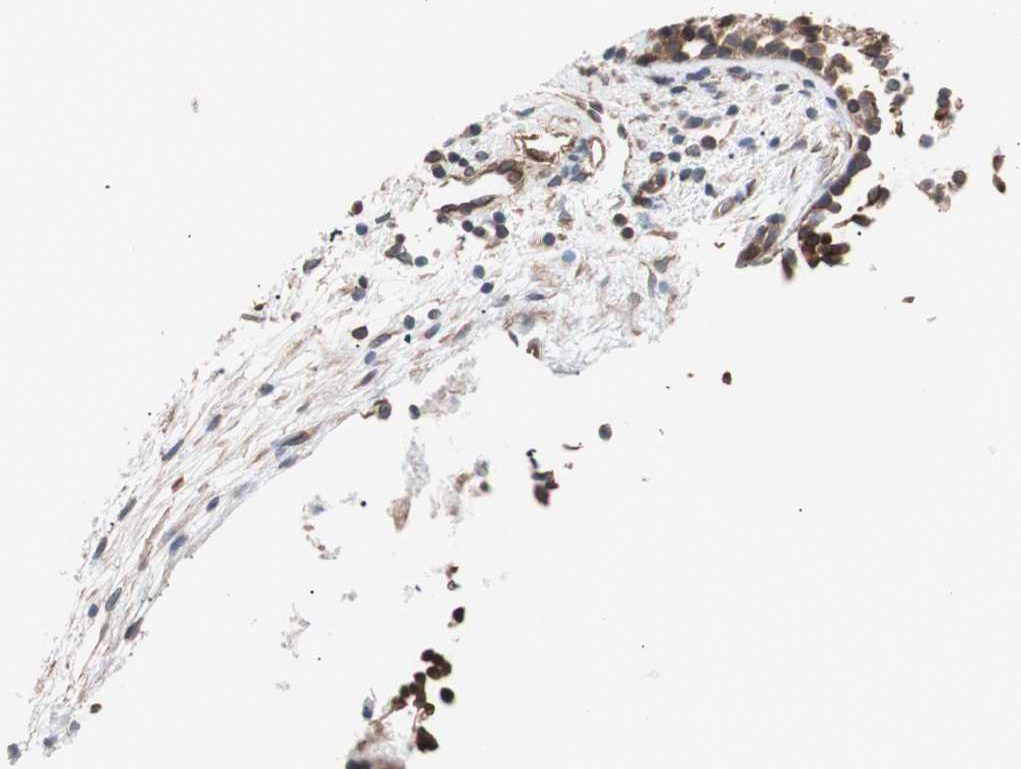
{"staining": {"intensity": "moderate", "quantity": ">75%", "location": "cytoplasmic/membranous"}, "tissue": "nasopharynx", "cell_type": "Respiratory epithelial cells", "image_type": "normal", "snomed": [{"axis": "morphology", "description": "Normal tissue, NOS"}, {"axis": "topography", "description": "Nasopharynx"}], "caption": "Moderate cytoplasmic/membranous protein expression is seen in approximately >75% of respiratory epithelial cells in nasopharynx. Nuclei are stained in blue.", "gene": "SMG1", "patient": {"sex": "male", "age": 21}}